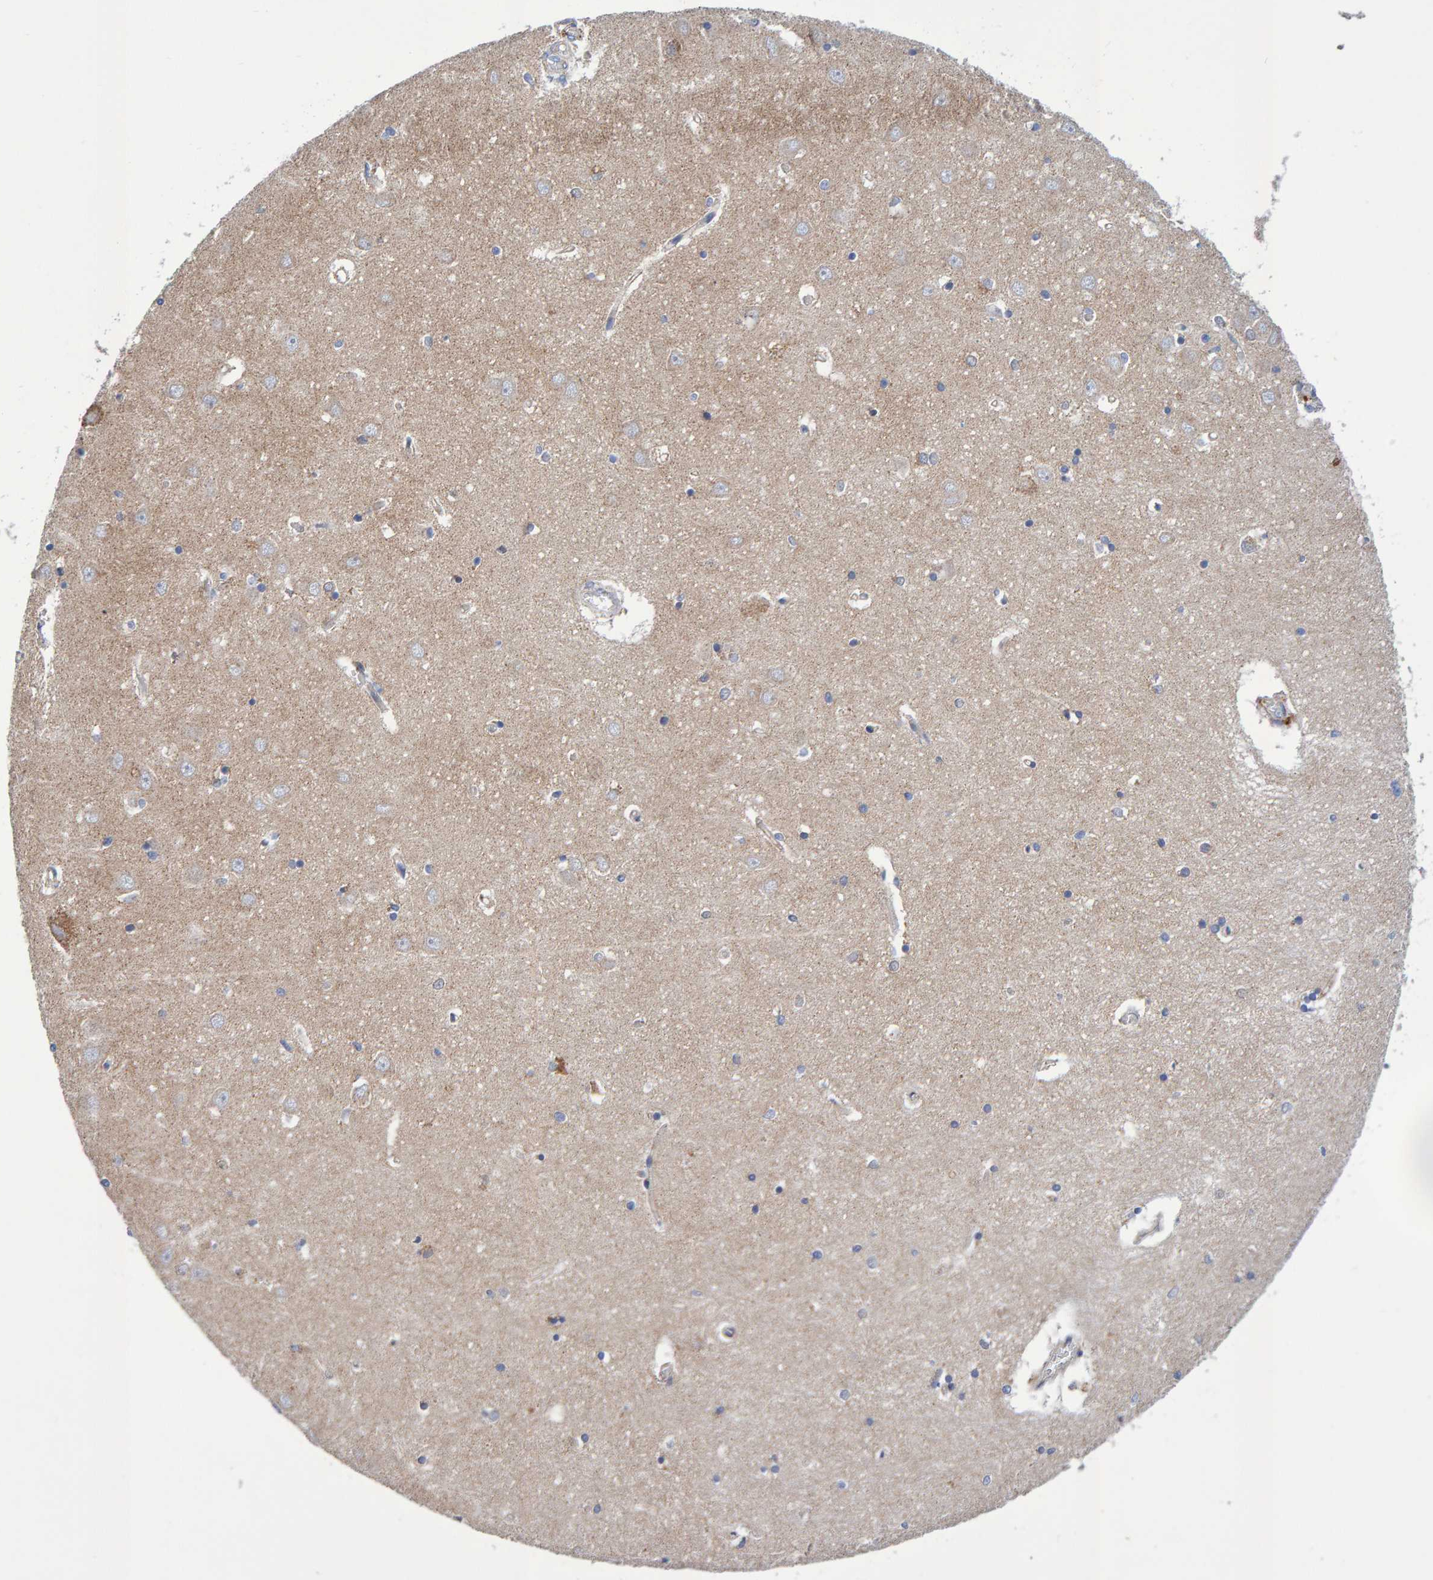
{"staining": {"intensity": "negative", "quantity": "none", "location": "none"}, "tissue": "hippocampus", "cell_type": "Glial cells", "image_type": "normal", "snomed": [{"axis": "morphology", "description": "Normal tissue, NOS"}, {"axis": "topography", "description": "Hippocampus"}], "caption": "An image of human hippocampus is negative for staining in glial cells. Brightfield microscopy of immunohistochemistry stained with DAB (3,3'-diaminobenzidine) (brown) and hematoxylin (blue), captured at high magnification.", "gene": "EFR3A", "patient": {"sex": "male", "age": 70}}